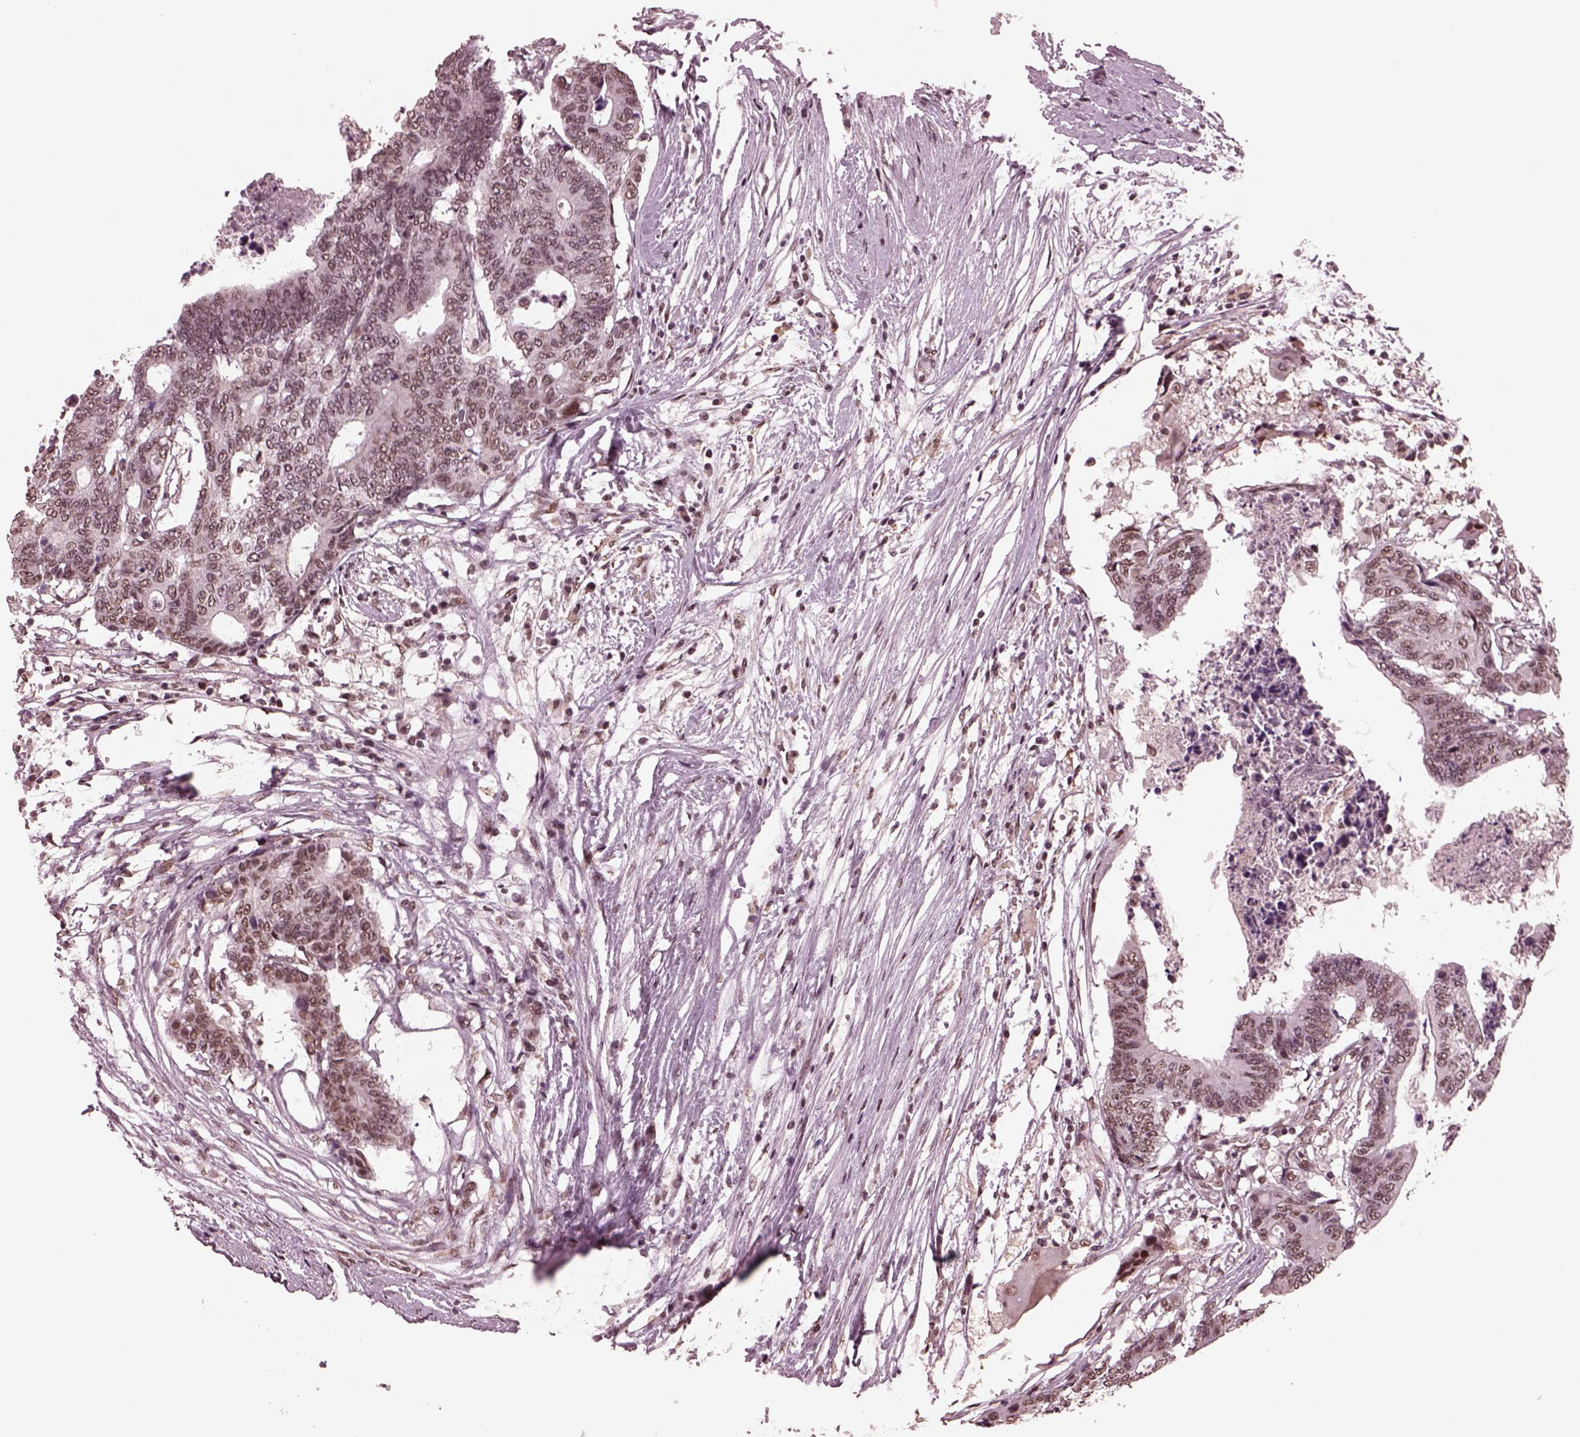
{"staining": {"intensity": "weak", "quantity": "25%-75%", "location": "nuclear"}, "tissue": "colorectal cancer", "cell_type": "Tumor cells", "image_type": "cancer", "snomed": [{"axis": "morphology", "description": "Adenocarcinoma, NOS"}, {"axis": "topography", "description": "Colon"}], "caption": "The immunohistochemical stain labels weak nuclear expression in tumor cells of colorectal adenocarcinoma tissue.", "gene": "NAP1L5", "patient": {"sex": "female", "age": 48}}